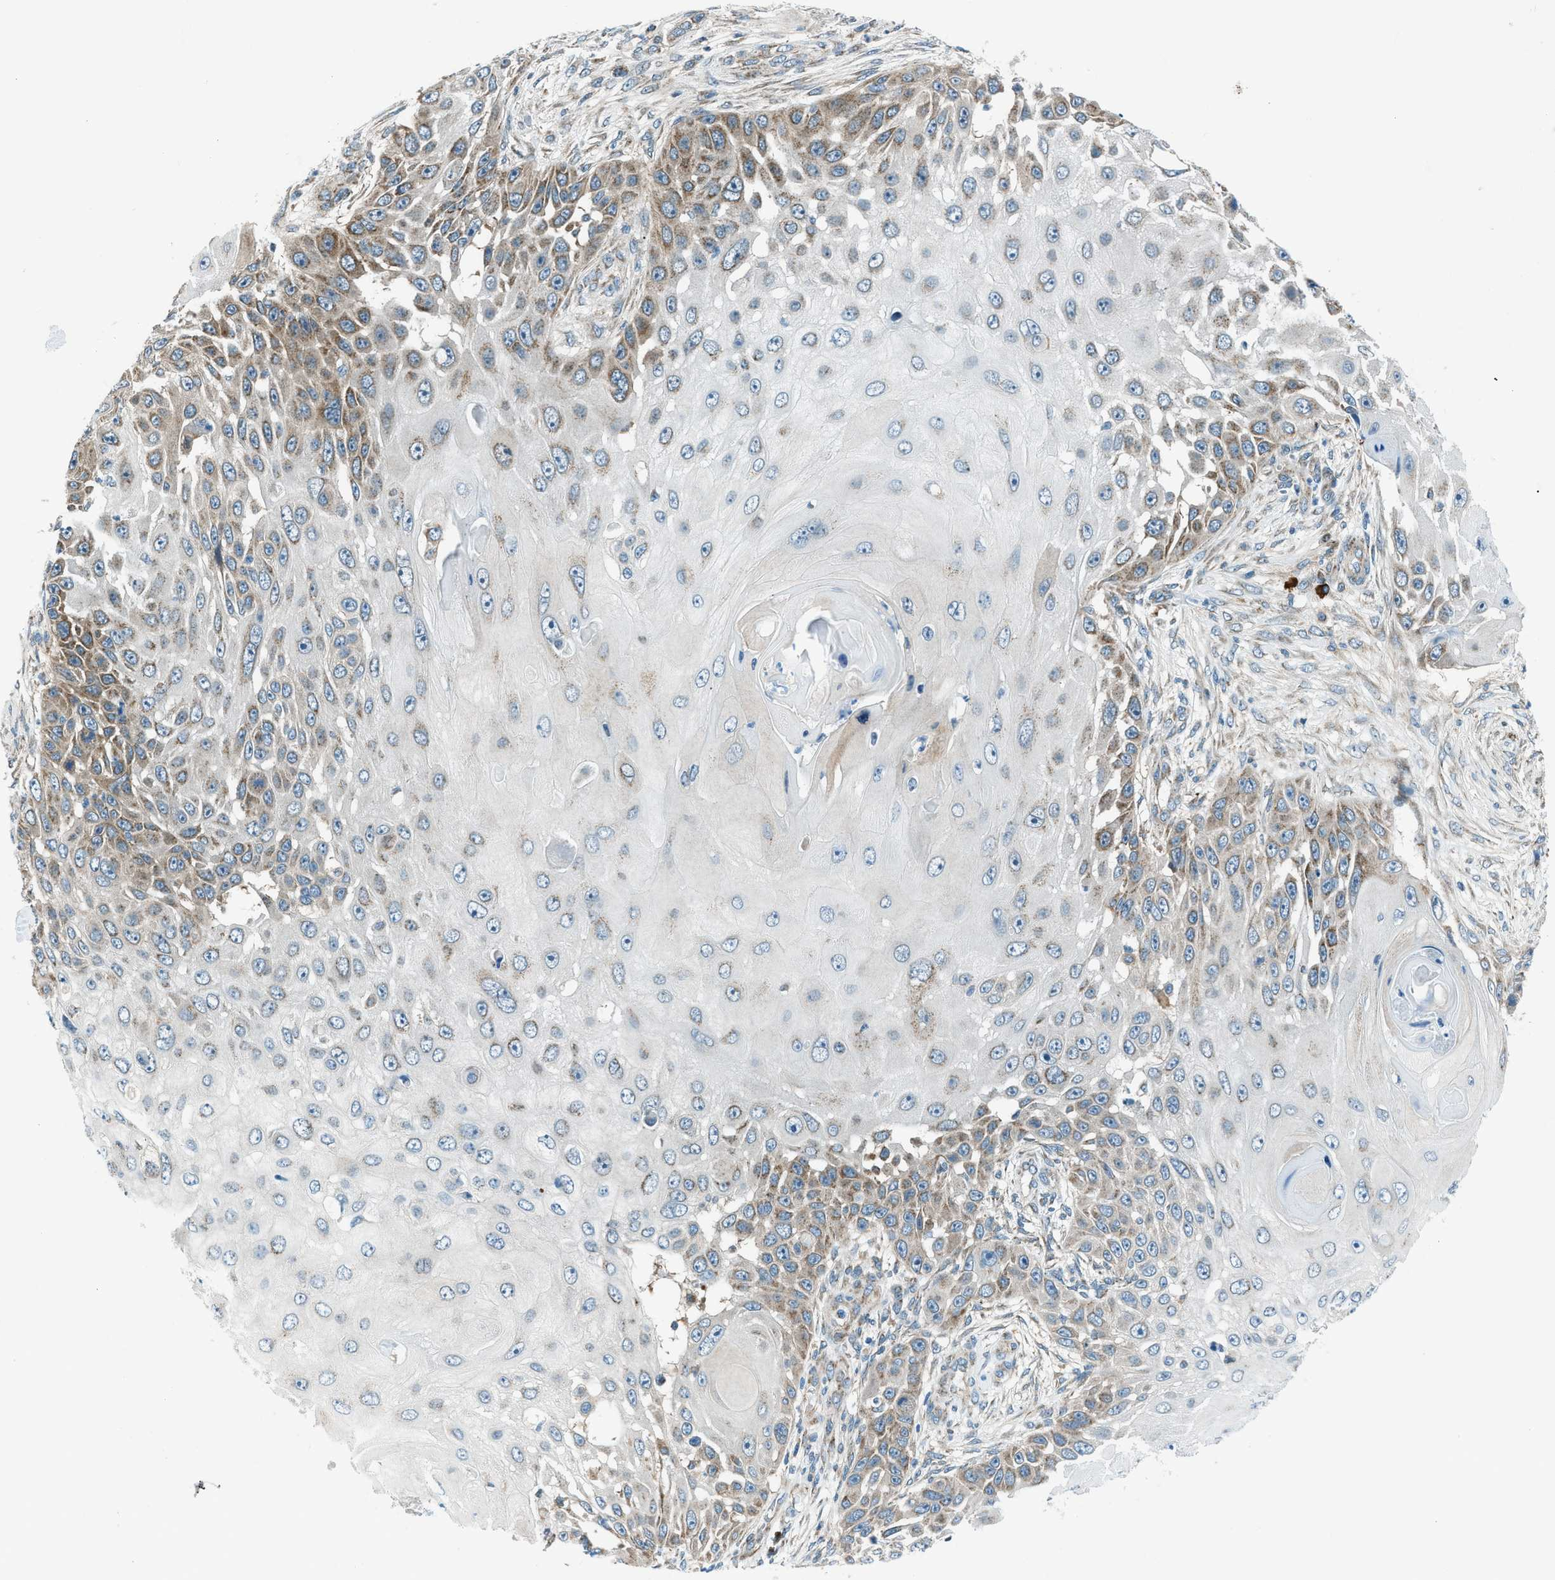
{"staining": {"intensity": "moderate", "quantity": "<25%", "location": "cytoplasmic/membranous"}, "tissue": "skin cancer", "cell_type": "Tumor cells", "image_type": "cancer", "snomed": [{"axis": "morphology", "description": "Squamous cell carcinoma, NOS"}, {"axis": "topography", "description": "Skin"}], "caption": "This is an image of immunohistochemistry (IHC) staining of skin squamous cell carcinoma, which shows moderate expression in the cytoplasmic/membranous of tumor cells.", "gene": "PIGG", "patient": {"sex": "female", "age": 44}}